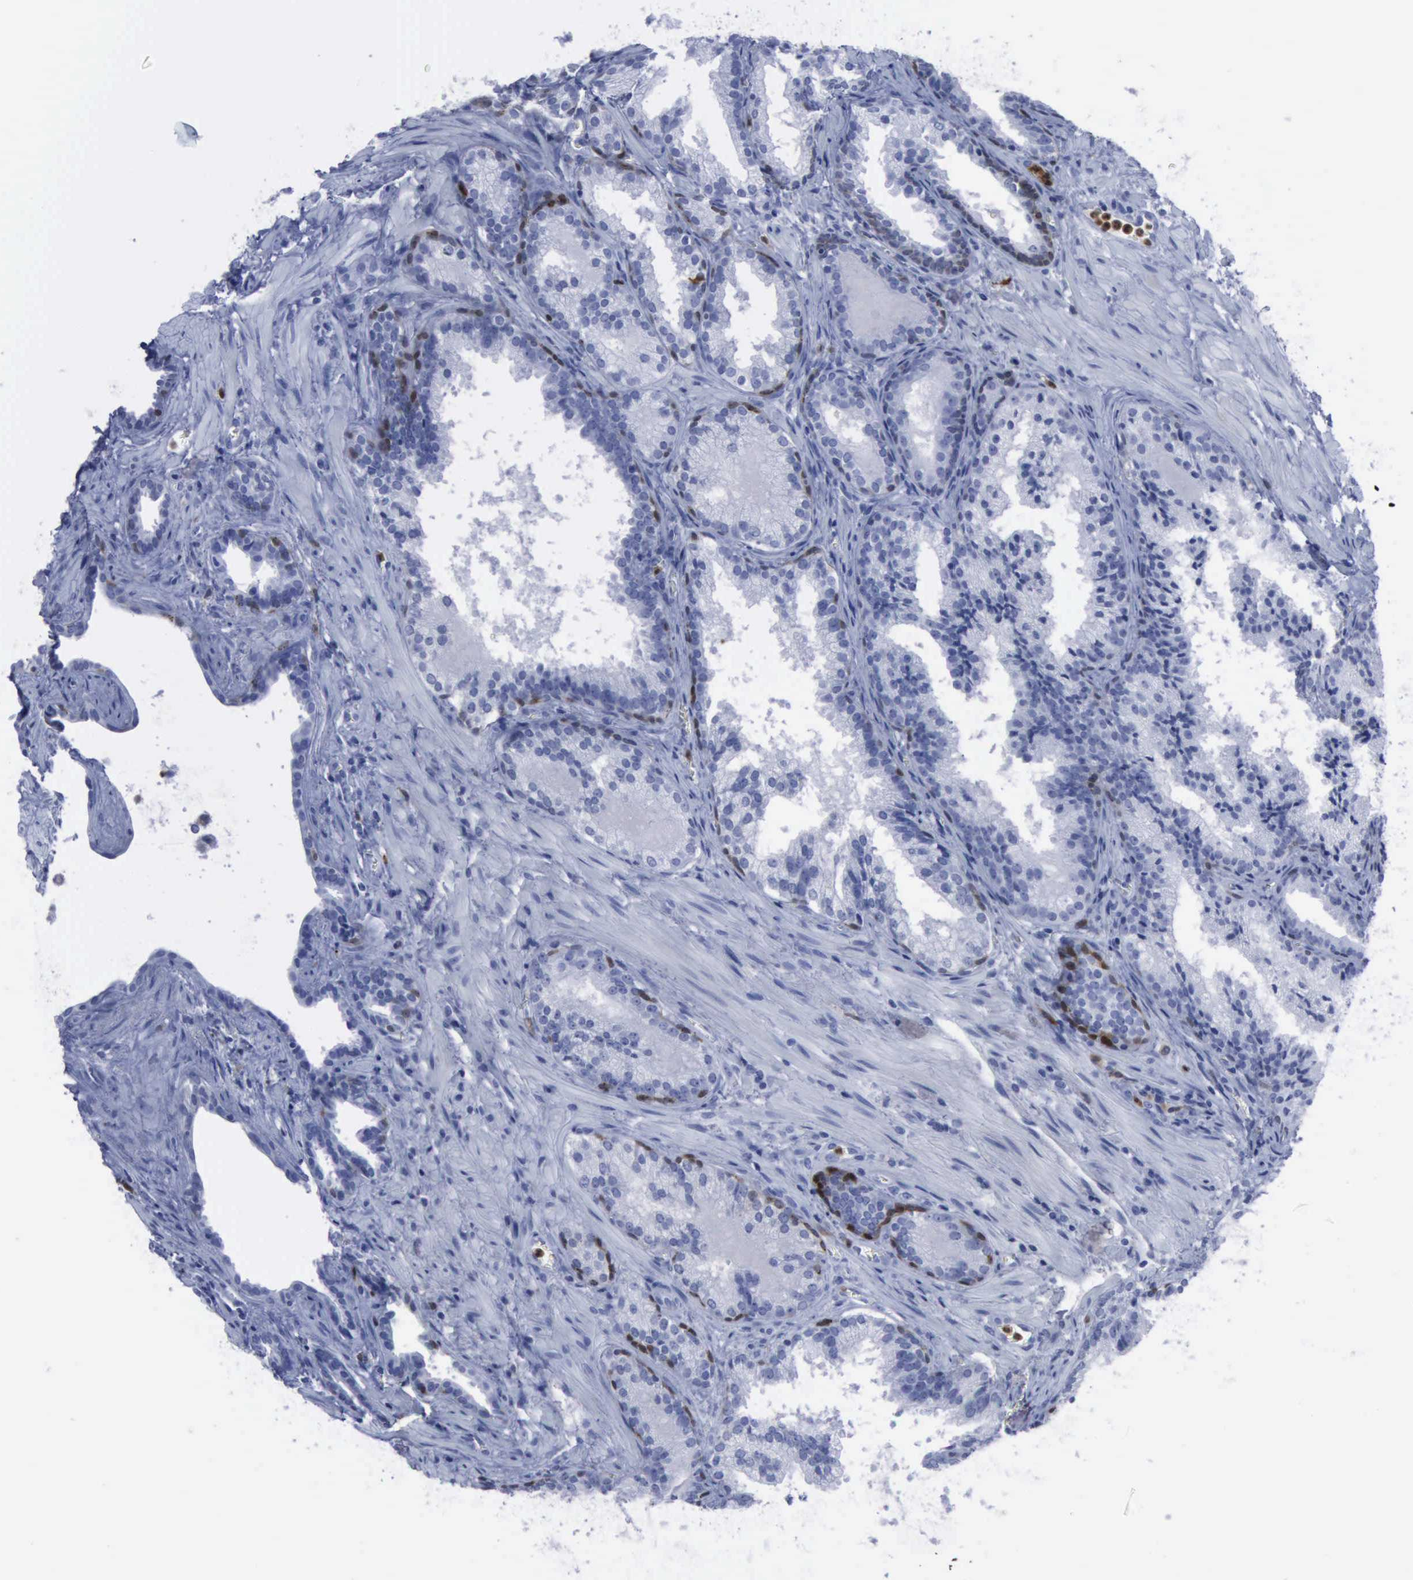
{"staining": {"intensity": "negative", "quantity": "none", "location": "none"}, "tissue": "prostate cancer", "cell_type": "Tumor cells", "image_type": "cancer", "snomed": [{"axis": "morphology", "description": "Adenocarcinoma, Medium grade"}, {"axis": "topography", "description": "Prostate"}], "caption": "Prostate cancer (adenocarcinoma (medium-grade)) was stained to show a protein in brown. There is no significant staining in tumor cells.", "gene": "CSTA", "patient": {"sex": "male", "age": 64}}